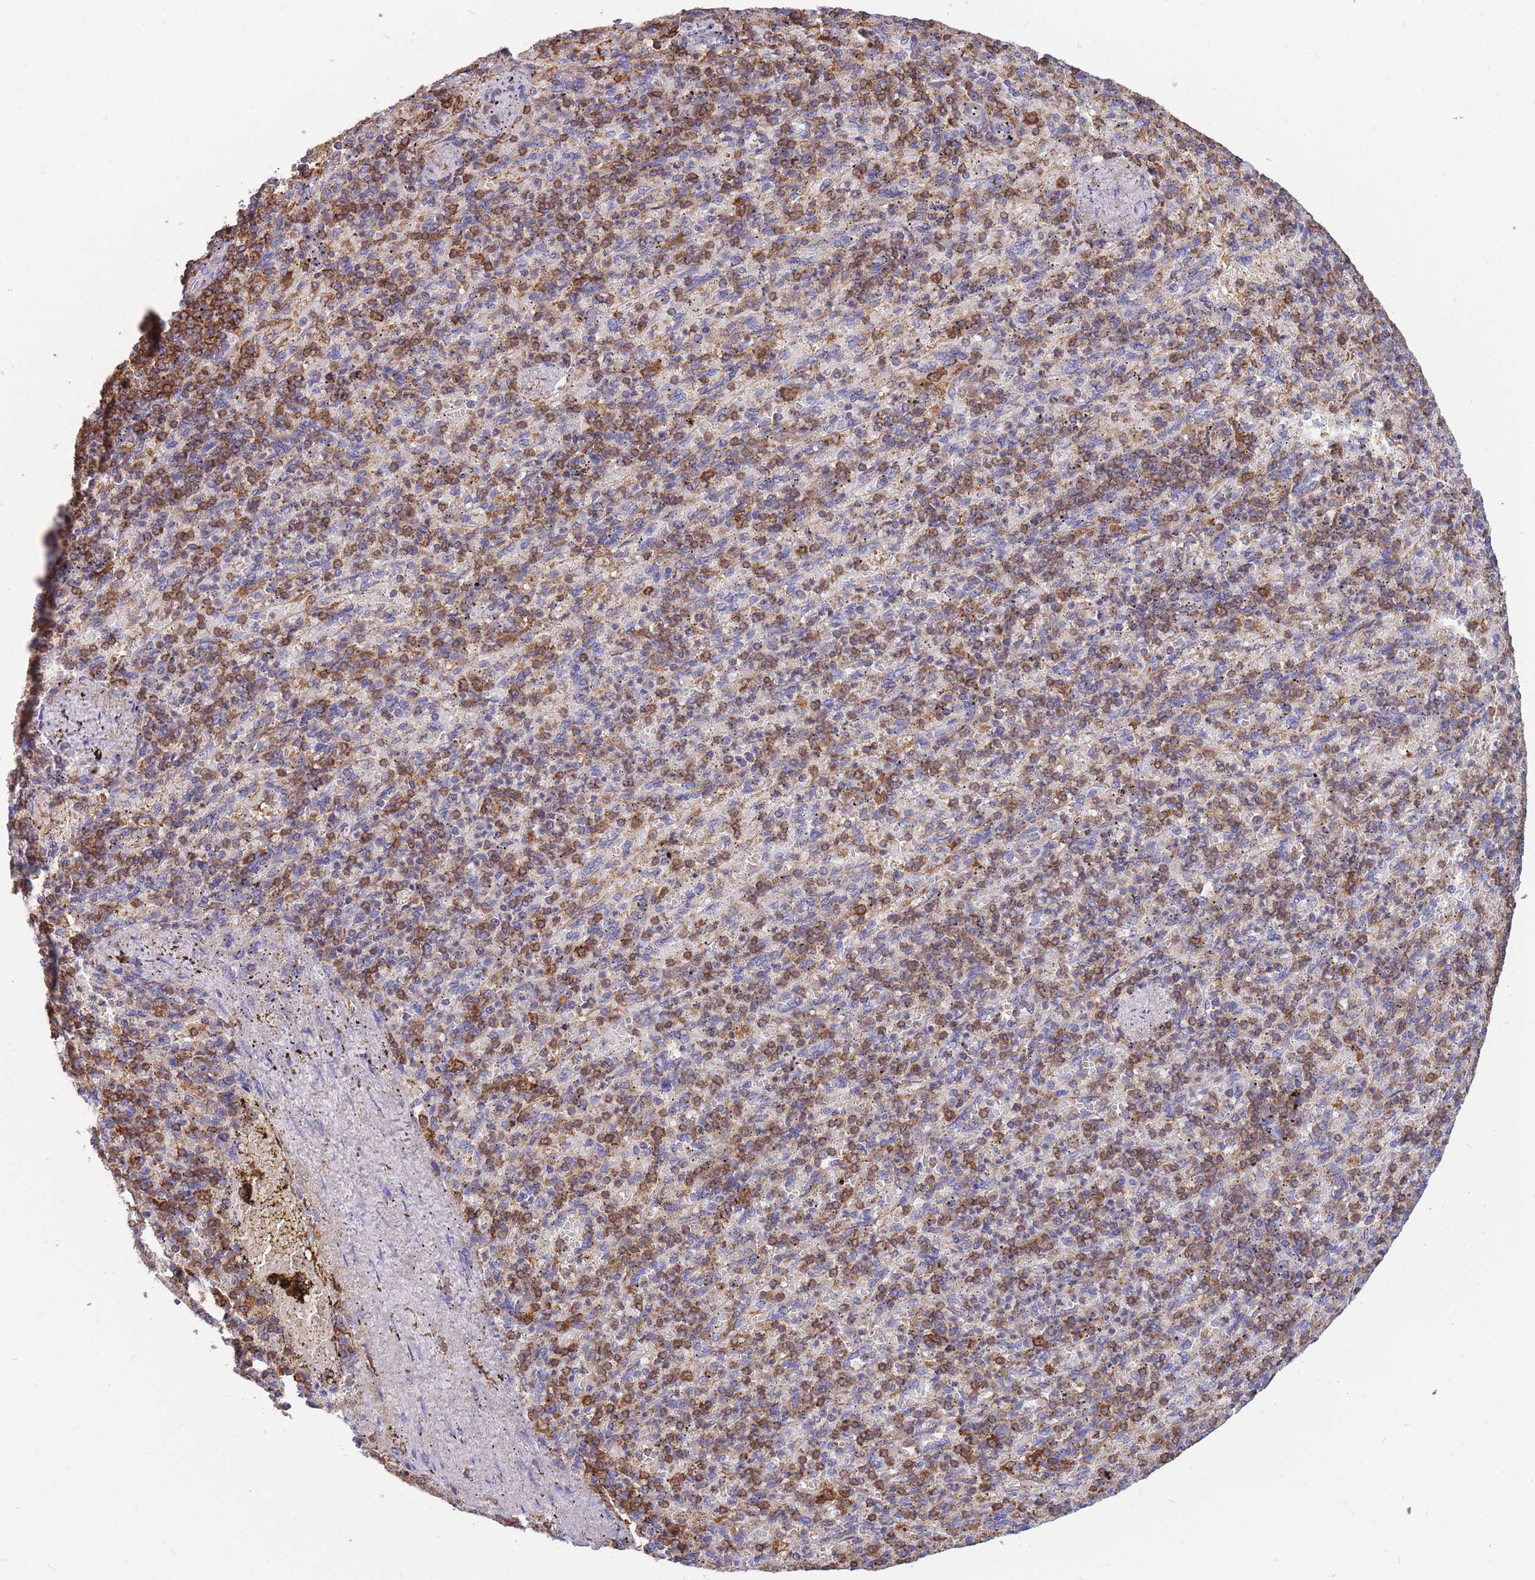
{"staining": {"intensity": "moderate", "quantity": "25%-75%", "location": "cytoplasmic/membranous"}, "tissue": "spleen", "cell_type": "Cells in red pulp", "image_type": "normal", "snomed": [{"axis": "morphology", "description": "Normal tissue, NOS"}, {"axis": "topography", "description": "Spleen"}], "caption": "Protein analysis of normal spleen exhibits moderate cytoplasmic/membranous positivity in approximately 25%-75% of cells in red pulp.", "gene": "MRPL54", "patient": {"sex": "female", "age": 74}}